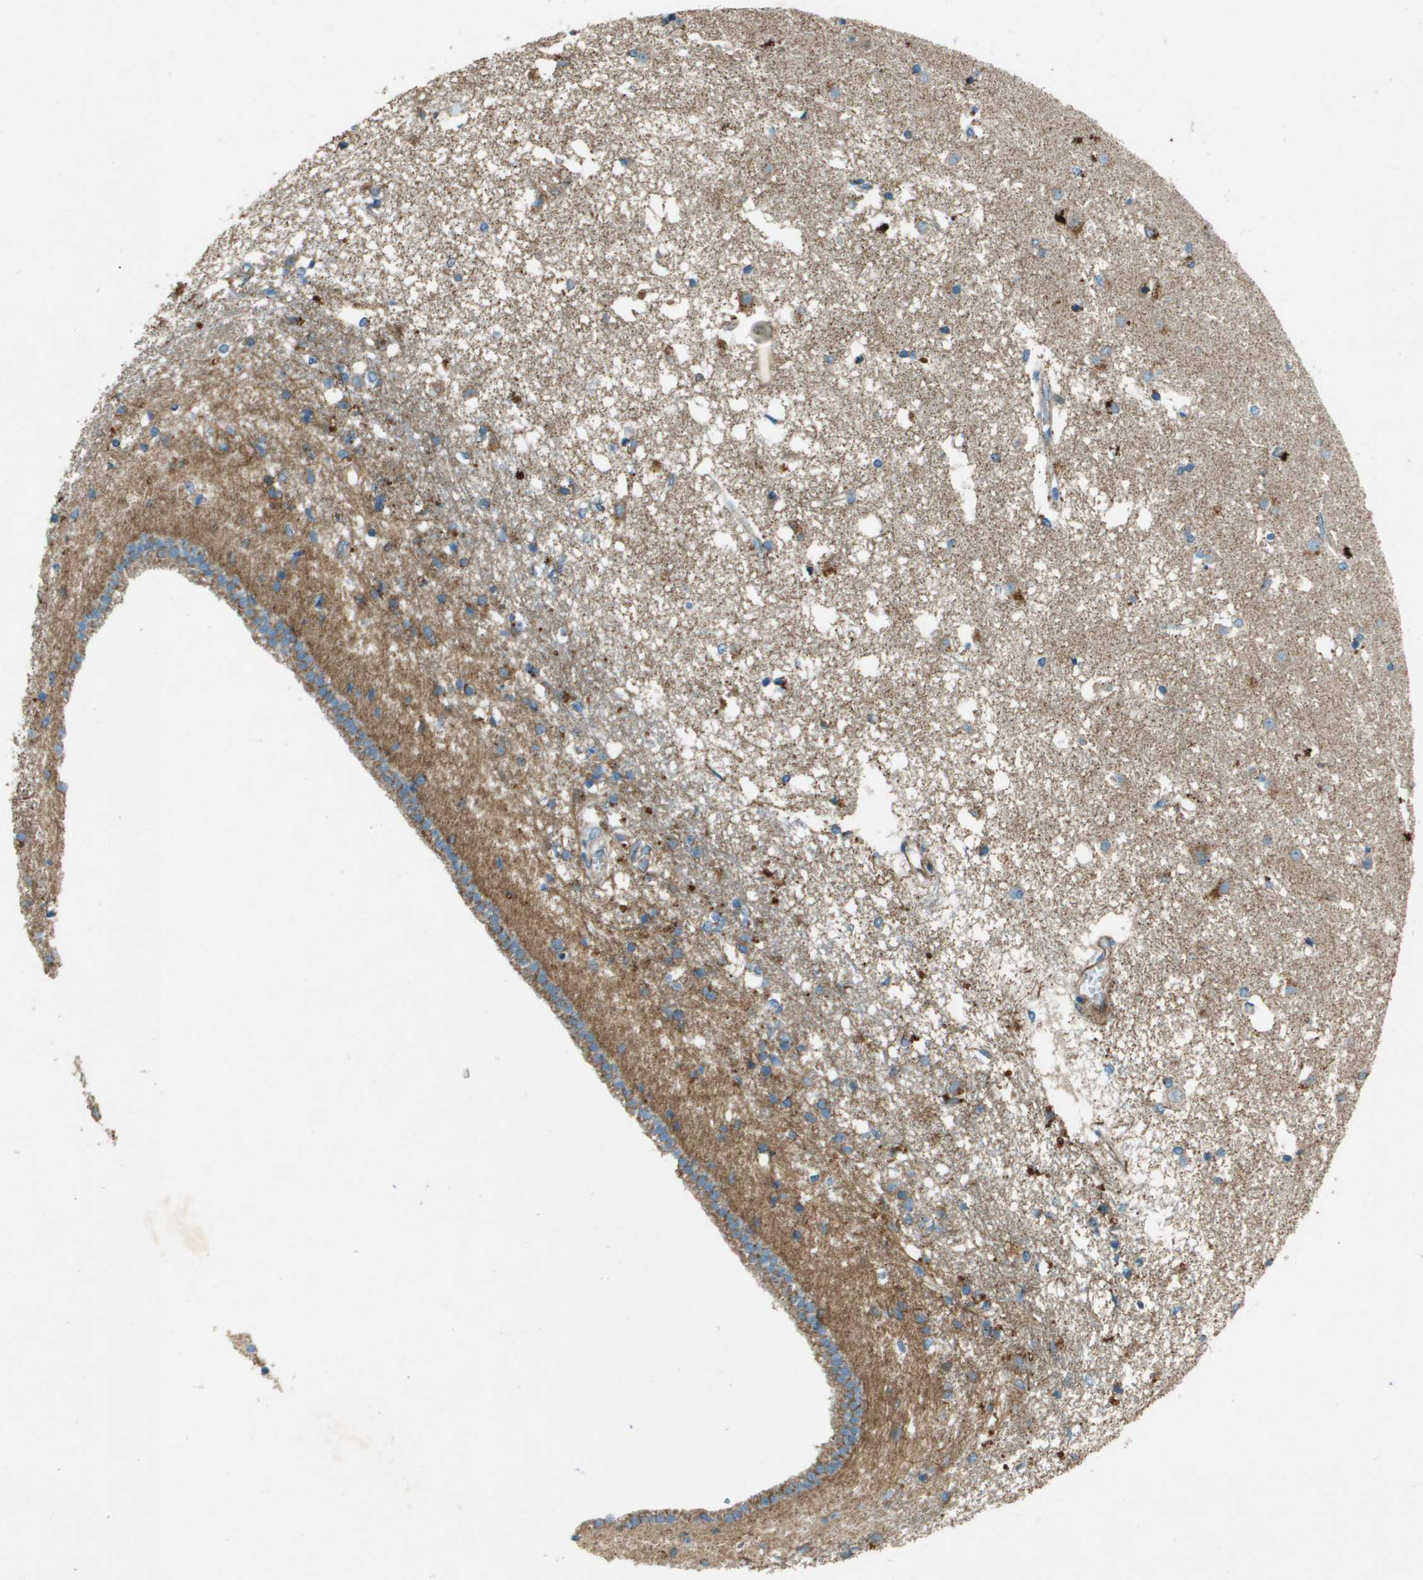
{"staining": {"intensity": "moderate", "quantity": "25%-75%", "location": "cytoplasmic/membranous"}, "tissue": "caudate", "cell_type": "Glial cells", "image_type": "normal", "snomed": [{"axis": "morphology", "description": "Normal tissue, NOS"}, {"axis": "topography", "description": "Lateral ventricle wall"}], "caption": "Protein expression by immunohistochemistry (IHC) shows moderate cytoplasmic/membranous staining in about 25%-75% of glial cells in unremarkable caudate. The staining is performed using DAB brown chromogen to label protein expression. The nuclei are counter-stained blue using hematoxylin.", "gene": "MIGA1", "patient": {"sex": "male", "age": 45}}